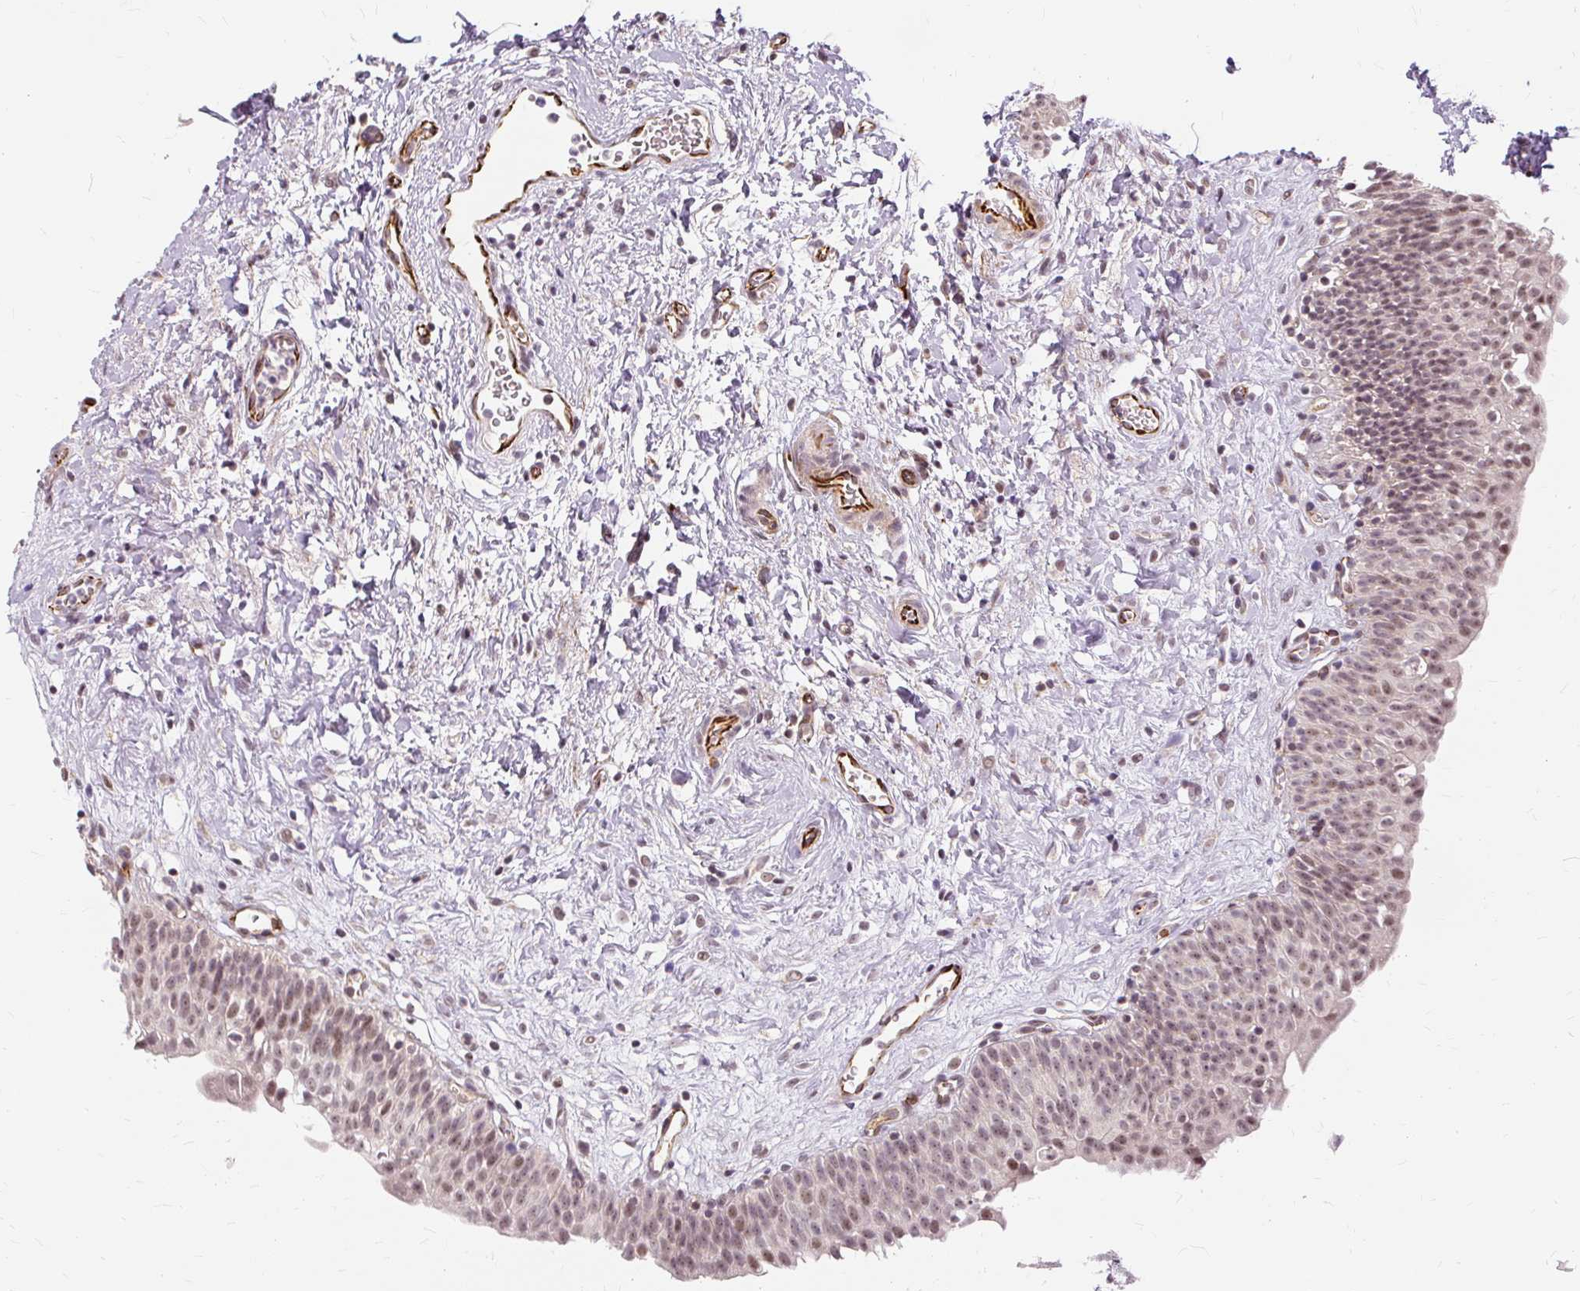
{"staining": {"intensity": "moderate", "quantity": "25%-75%", "location": "nuclear"}, "tissue": "urinary bladder", "cell_type": "Urothelial cells", "image_type": "normal", "snomed": [{"axis": "morphology", "description": "Normal tissue, NOS"}, {"axis": "topography", "description": "Urinary bladder"}], "caption": "A high-resolution photomicrograph shows IHC staining of normal urinary bladder, which displays moderate nuclear positivity in about 25%-75% of urothelial cells.", "gene": "MMACHC", "patient": {"sex": "male", "age": 51}}